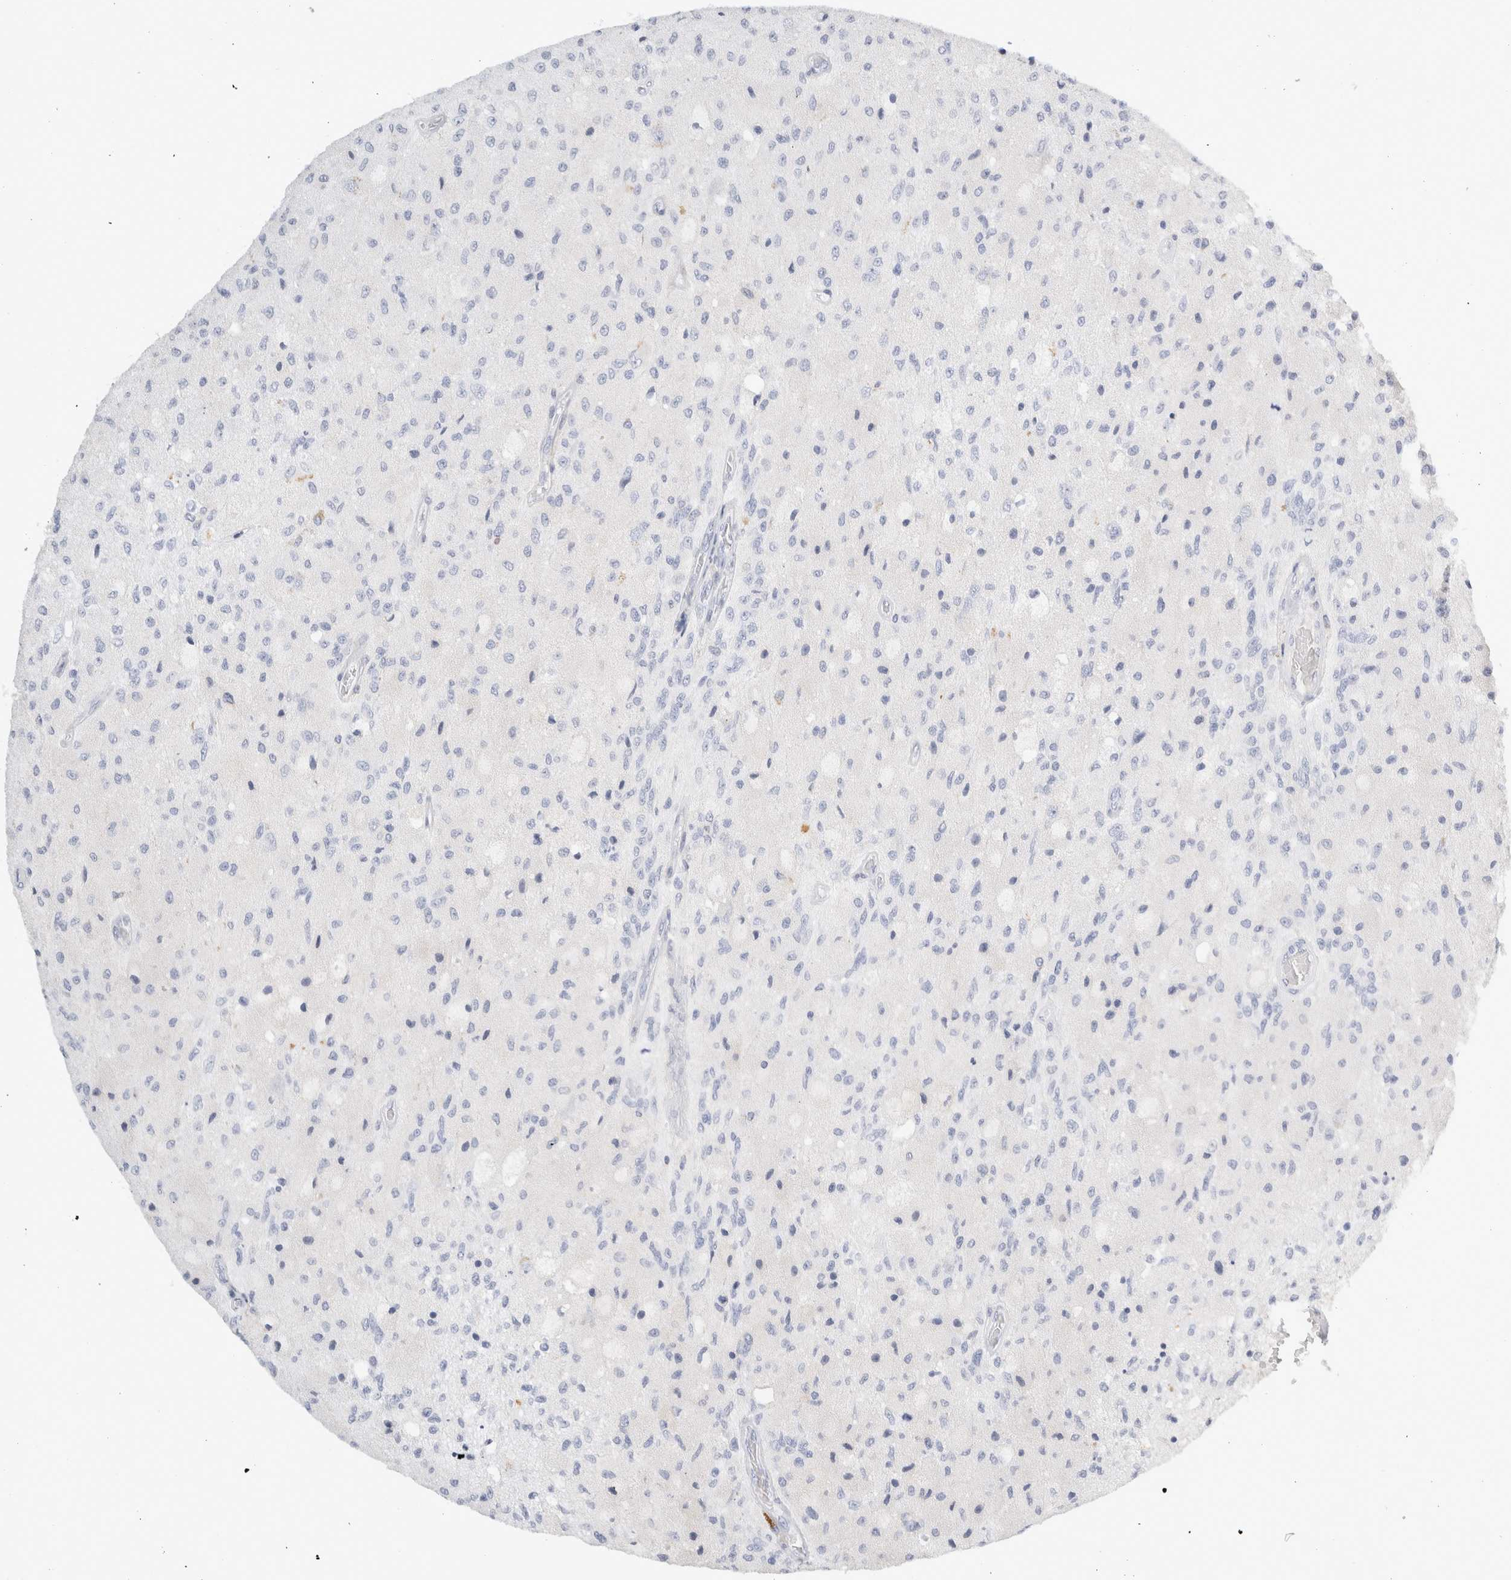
{"staining": {"intensity": "negative", "quantity": "none", "location": "none"}, "tissue": "glioma", "cell_type": "Tumor cells", "image_type": "cancer", "snomed": [{"axis": "morphology", "description": "Normal tissue, NOS"}, {"axis": "morphology", "description": "Glioma, malignant, High grade"}, {"axis": "topography", "description": "Cerebral cortex"}], "caption": "Glioma was stained to show a protein in brown. There is no significant staining in tumor cells.", "gene": "FGL2", "patient": {"sex": "male", "age": 77}}